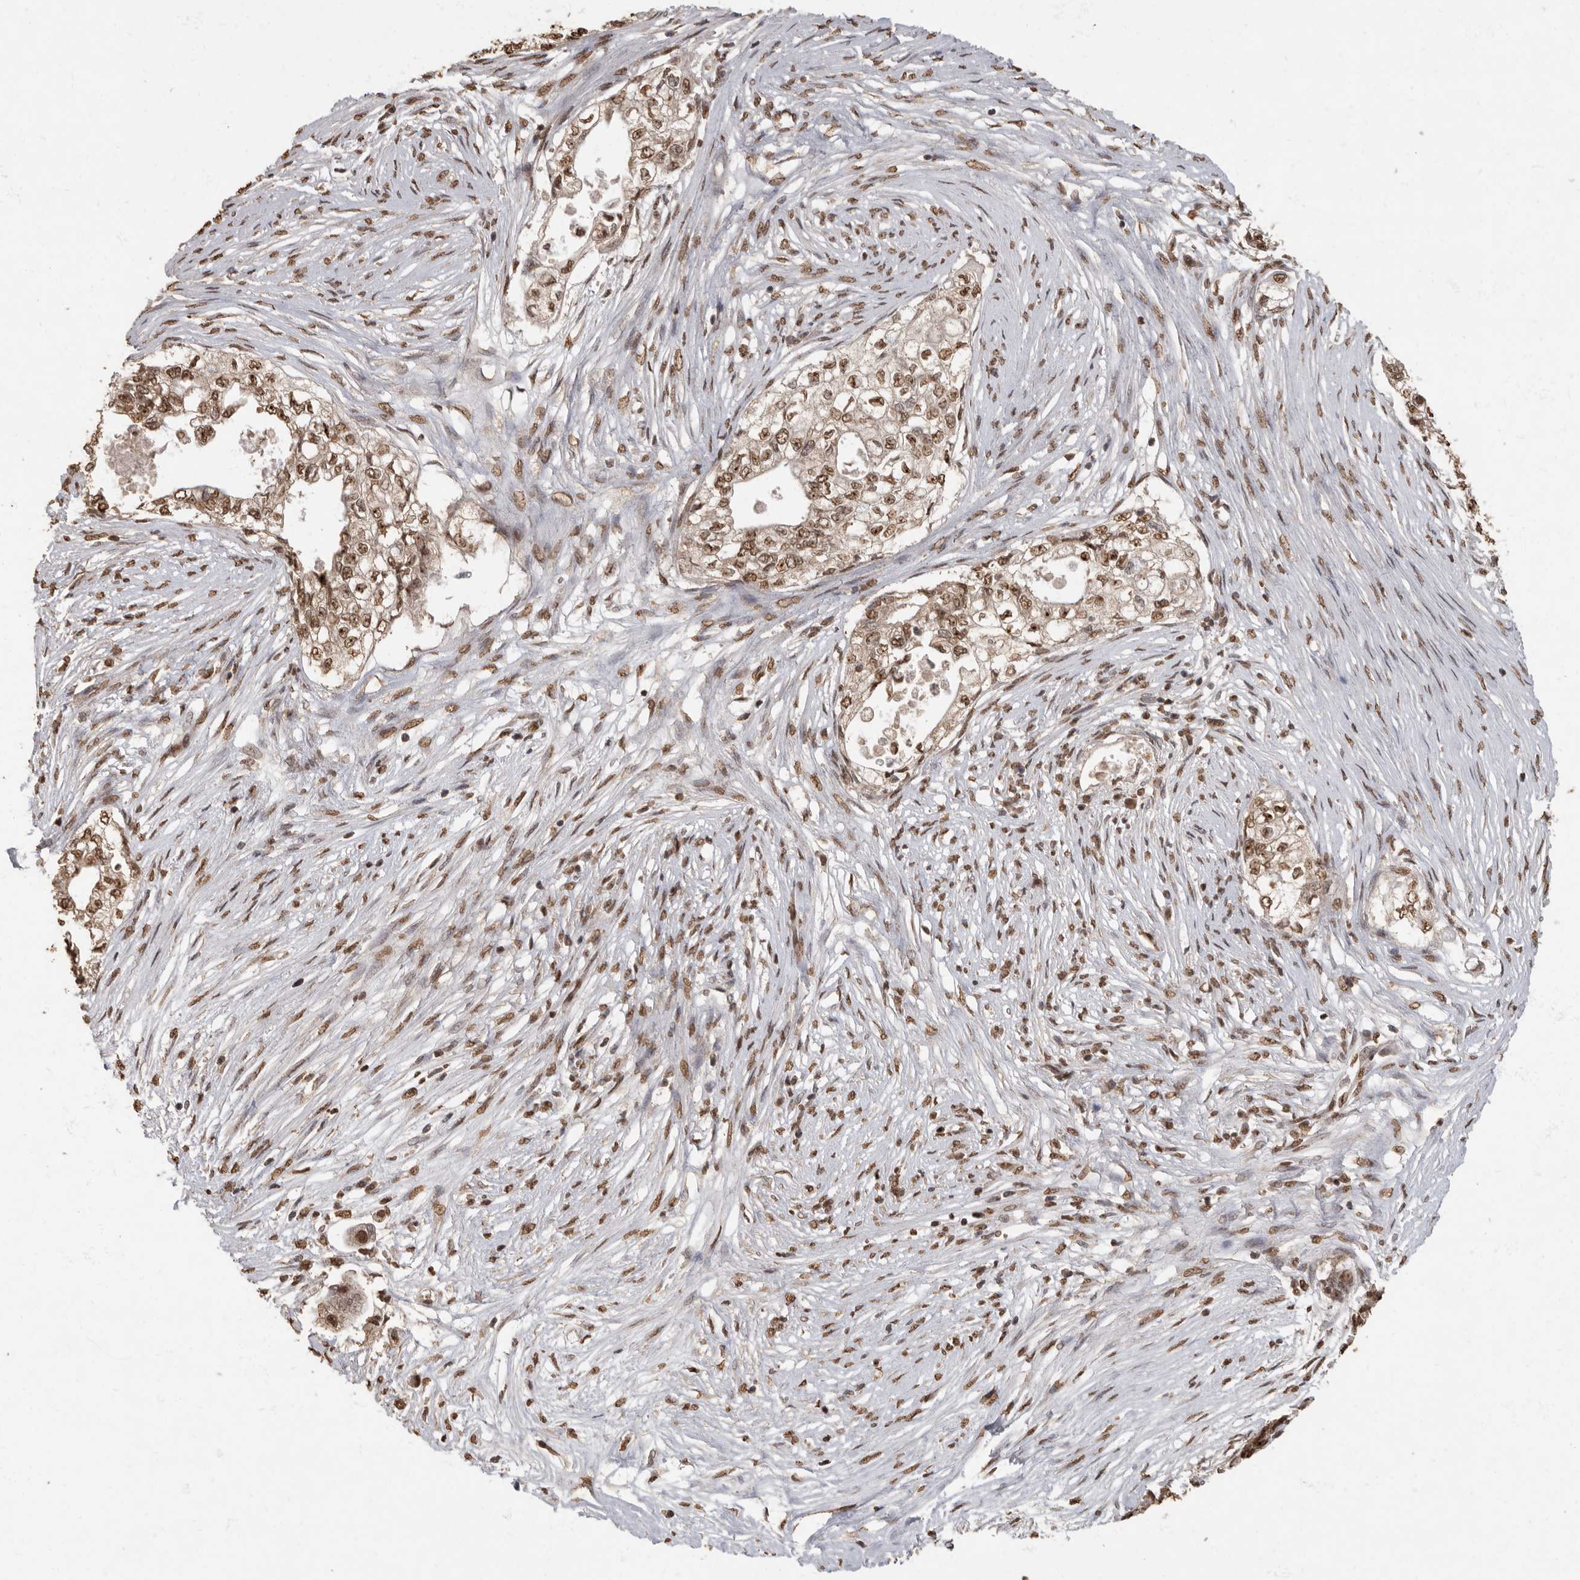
{"staining": {"intensity": "moderate", "quantity": ">75%", "location": "nuclear"}, "tissue": "pancreatic cancer", "cell_type": "Tumor cells", "image_type": "cancer", "snomed": [{"axis": "morphology", "description": "Adenocarcinoma, NOS"}, {"axis": "topography", "description": "Pancreas"}], "caption": "Pancreatic adenocarcinoma stained with a brown dye demonstrates moderate nuclear positive positivity in about >75% of tumor cells.", "gene": "NBL1", "patient": {"sex": "male", "age": 72}}